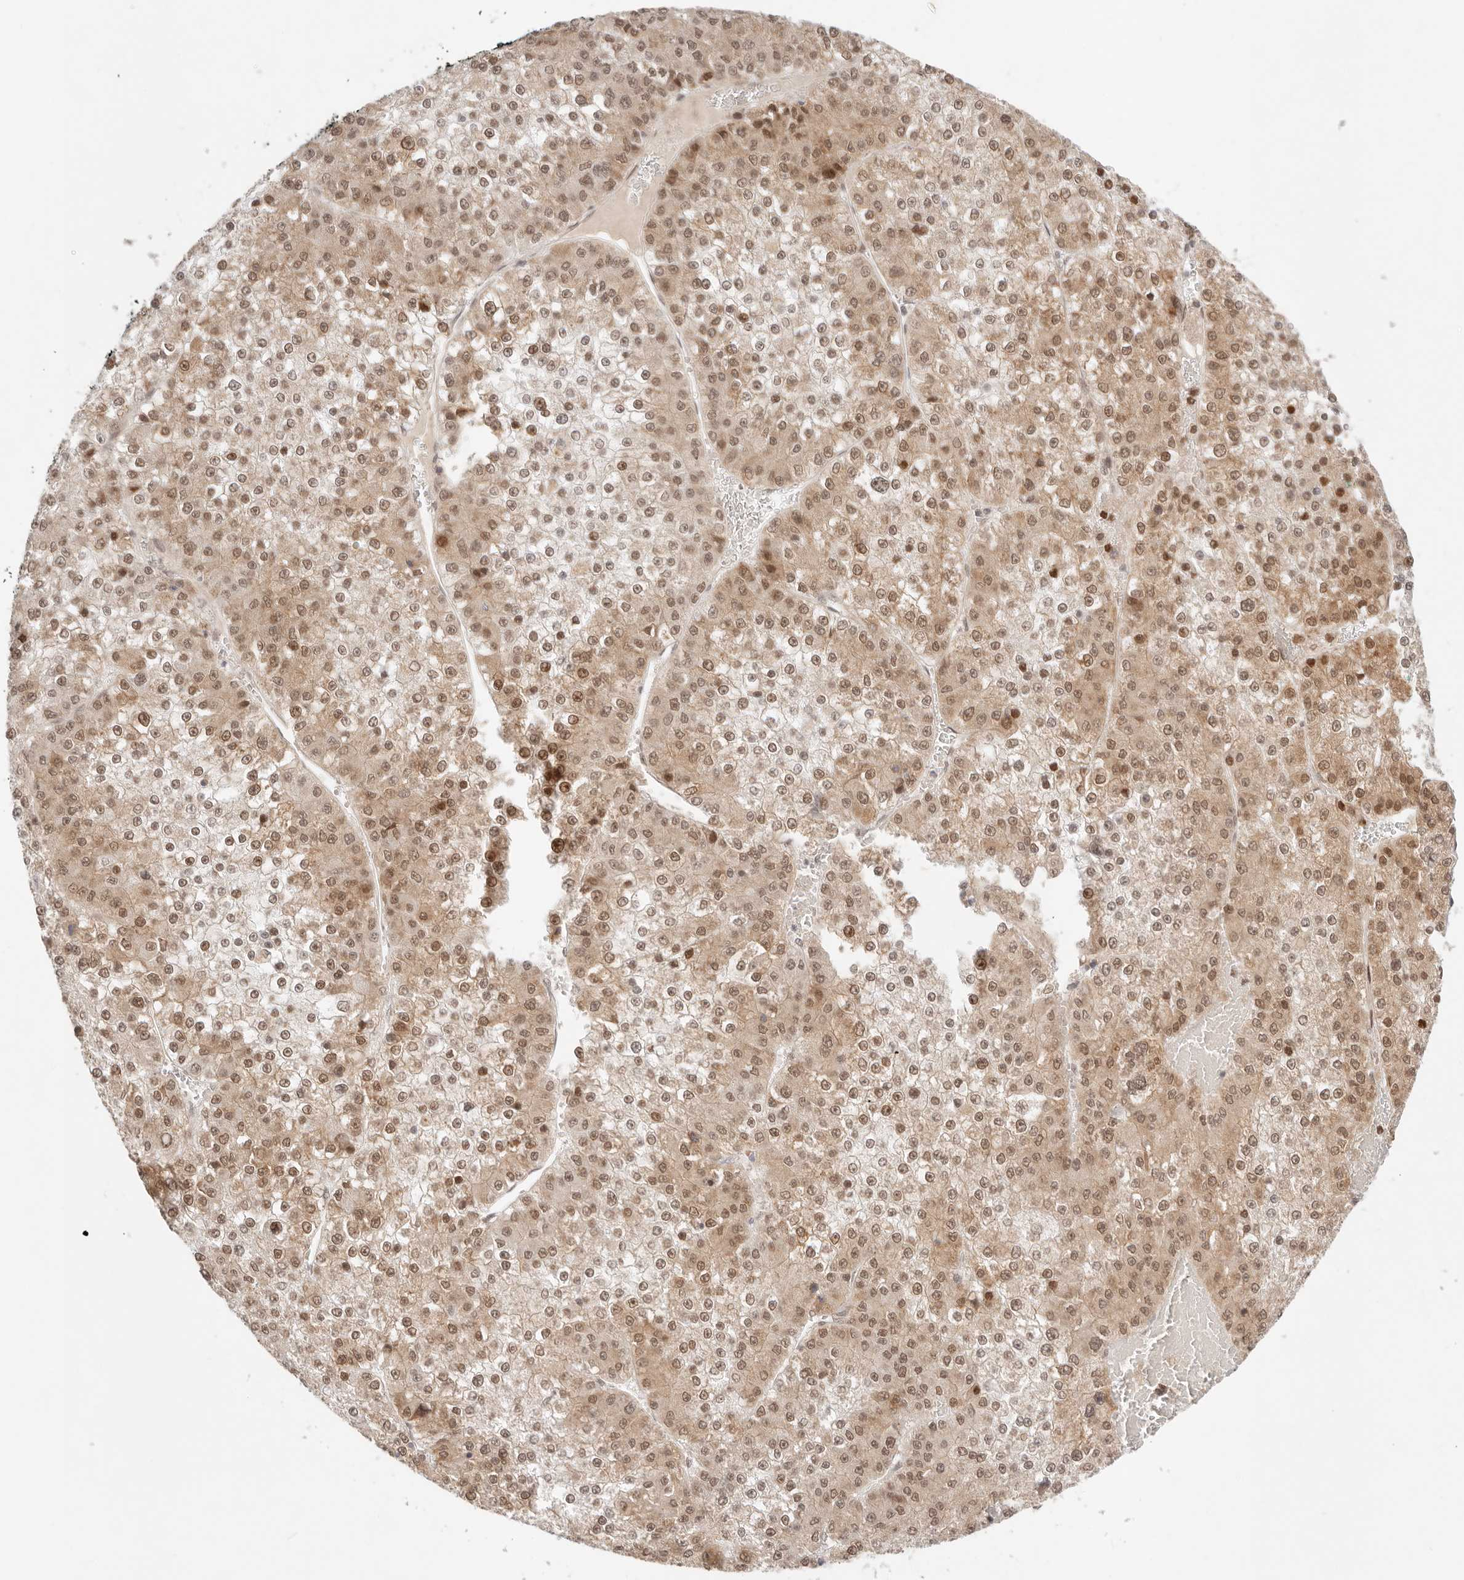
{"staining": {"intensity": "moderate", "quantity": ">75%", "location": "cytoplasmic/membranous,nuclear"}, "tissue": "liver cancer", "cell_type": "Tumor cells", "image_type": "cancer", "snomed": [{"axis": "morphology", "description": "Carcinoma, Hepatocellular, NOS"}, {"axis": "topography", "description": "Liver"}], "caption": "Immunohistochemical staining of hepatocellular carcinoma (liver) shows medium levels of moderate cytoplasmic/membranous and nuclear protein positivity in approximately >75% of tumor cells.", "gene": "HOXC5", "patient": {"sex": "female", "age": 73}}